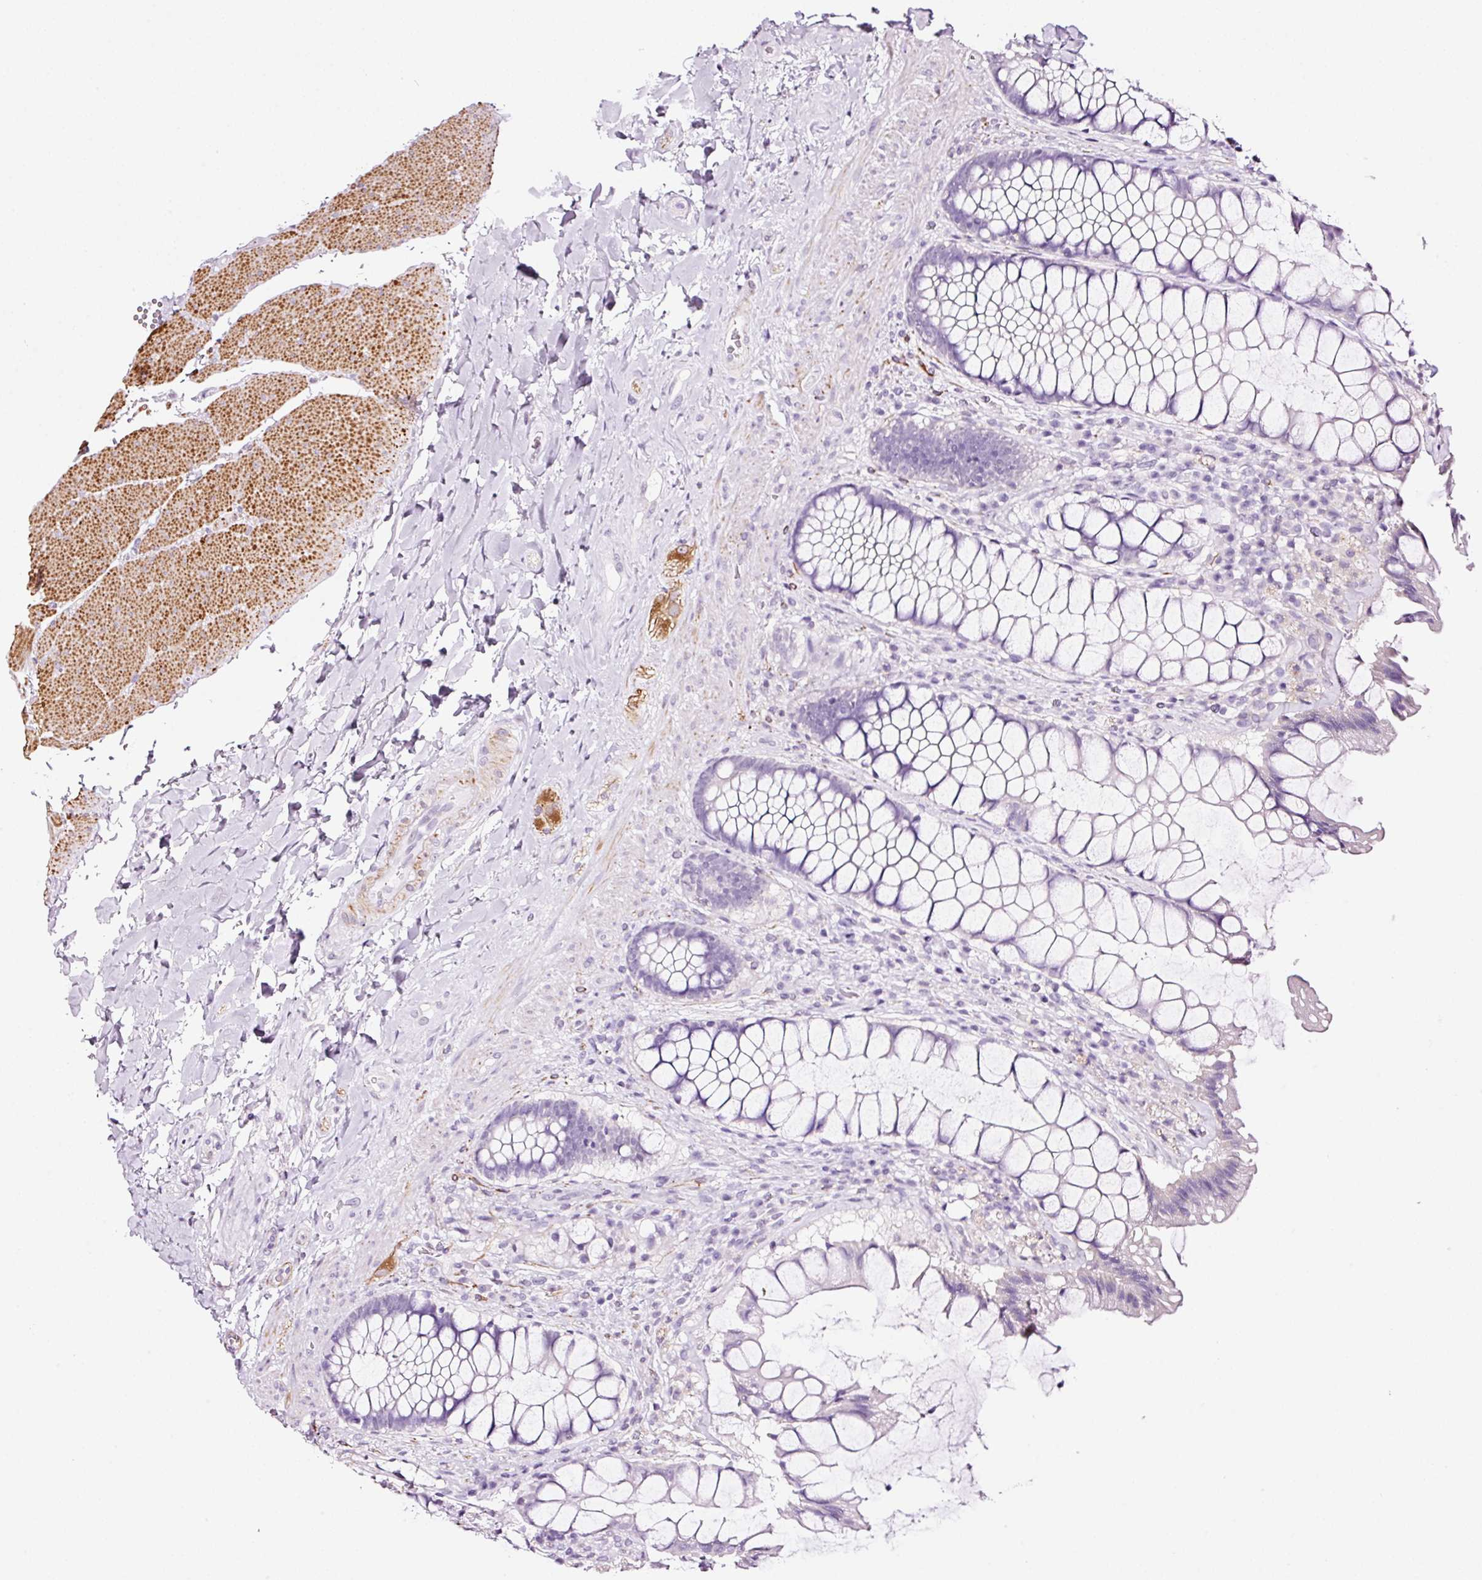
{"staining": {"intensity": "negative", "quantity": "none", "location": "none"}, "tissue": "rectum", "cell_type": "Glandular cells", "image_type": "normal", "snomed": [{"axis": "morphology", "description": "Normal tissue, NOS"}, {"axis": "topography", "description": "Rectum"}], "caption": "Immunohistochemistry photomicrograph of benign rectum: human rectum stained with DAB reveals no significant protein positivity in glandular cells.", "gene": "RTF2", "patient": {"sex": "female", "age": 58}}